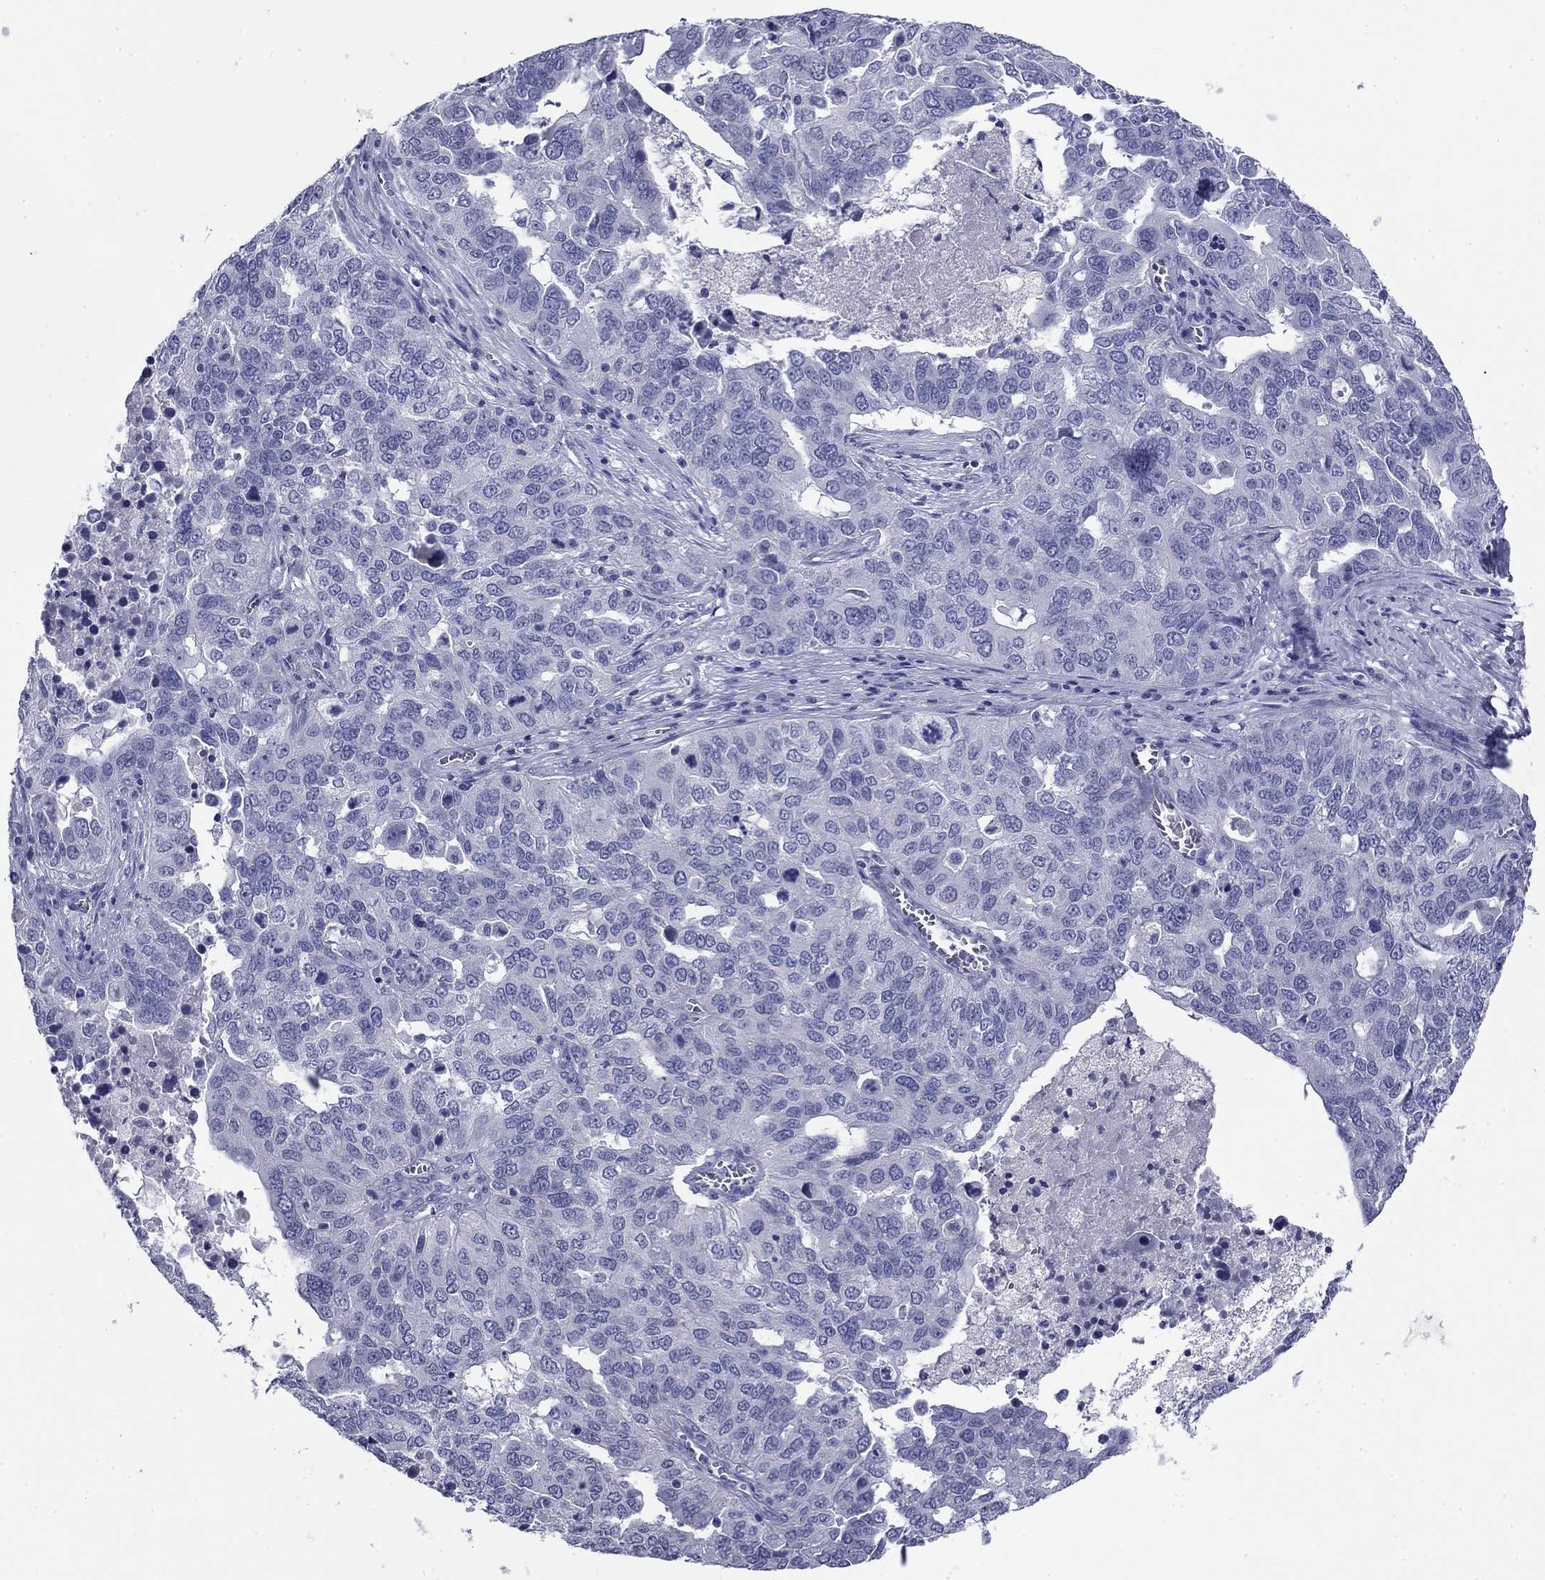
{"staining": {"intensity": "negative", "quantity": "none", "location": "none"}, "tissue": "ovarian cancer", "cell_type": "Tumor cells", "image_type": "cancer", "snomed": [{"axis": "morphology", "description": "Carcinoma, endometroid"}, {"axis": "topography", "description": "Soft tissue"}, {"axis": "topography", "description": "Ovary"}], "caption": "Endometroid carcinoma (ovarian) was stained to show a protein in brown. There is no significant positivity in tumor cells.", "gene": "ABCC2", "patient": {"sex": "female", "age": 52}}